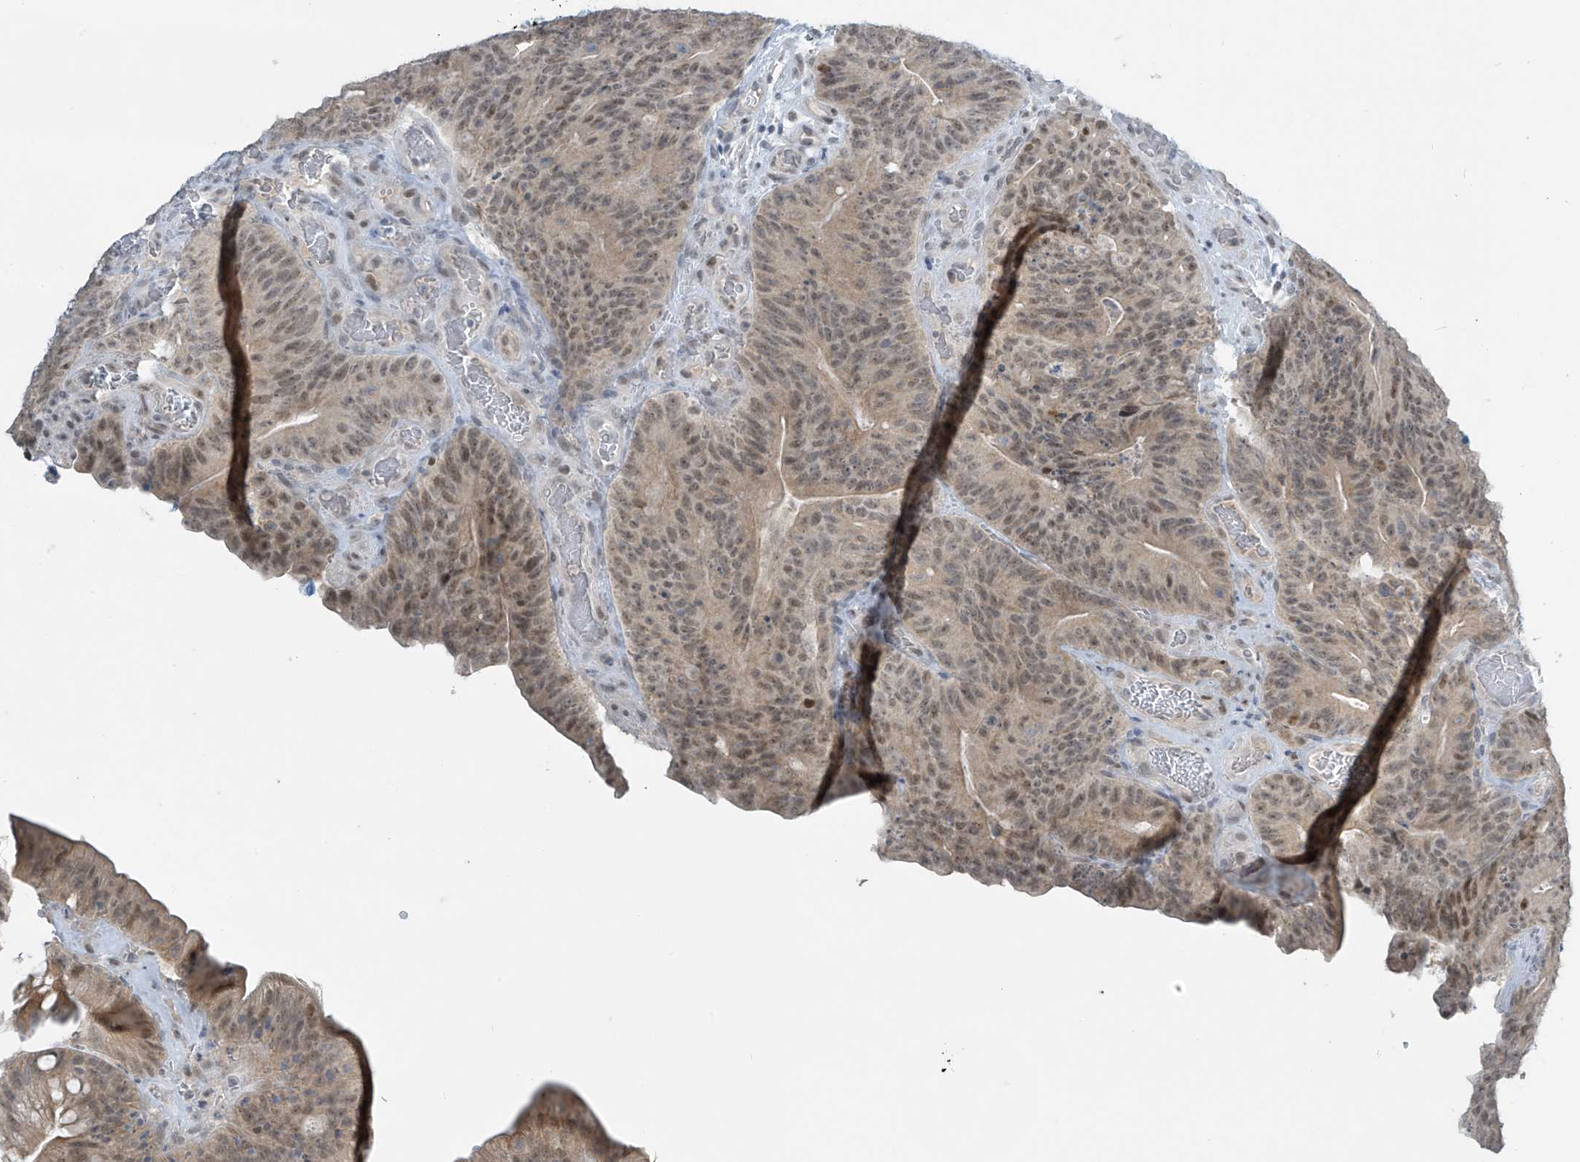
{"staining": {"intensity": "moderate", "quantity": ">75%", "location": "cytoplasmic/membranous,nuclear"}, "tissue": "colorectal cancer", "cell_type": "Tumor cells", "image_type": "cancer", "snomed": [{"axis": "morphology", "description": "Normal tissue, NOS"}, {"axis": "topography", "description": "Colon"}], "caption": "The histopathology image displays a brown stain indicating the presence of a protein in the cytoplasmic/membranous and nuclear of tumor cells in colorectal cancer.", "gene": "METAP1D", "patient": {"sex": "female", "age": 82}}